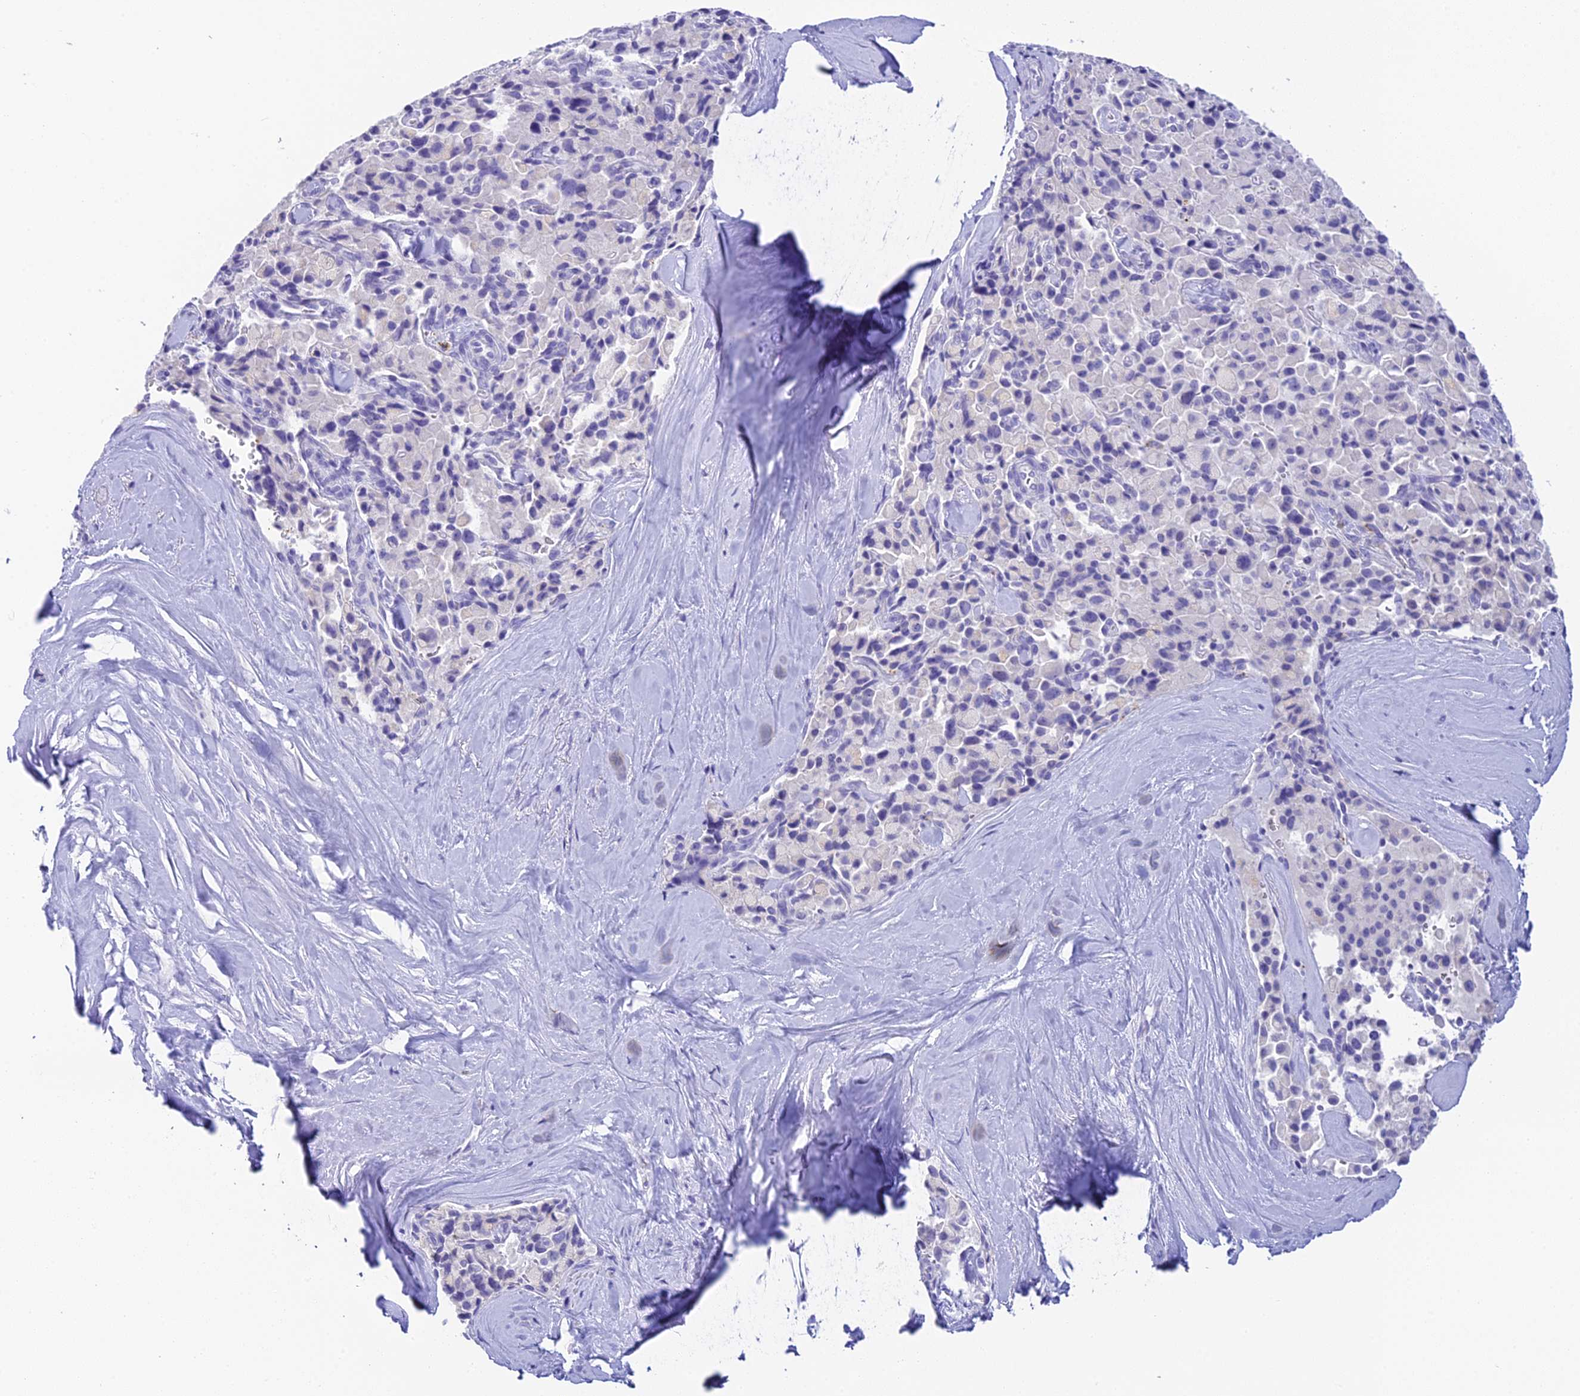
{"staining": {"intensity": "negative", "quantity": "none", "location": "none"}, "tissue": "pancreatic cancer", "cell_type": "Tumor cells", "image_type": "cancer", "snomed": [{"axis": "morphology", "description": "Adenocarcinoma, NOS"}, {"axis": "topography", "description": "Pancreas"}], "caption": "Tumor cells are negative for brown protein staining in pancreatic cancer. (DAB (3,3'-diaminobenzidine) immunohistochemistry (IHC), high magnification).", "gene": "C12orf29", "patient": {"sex": "male", "age": 65}}